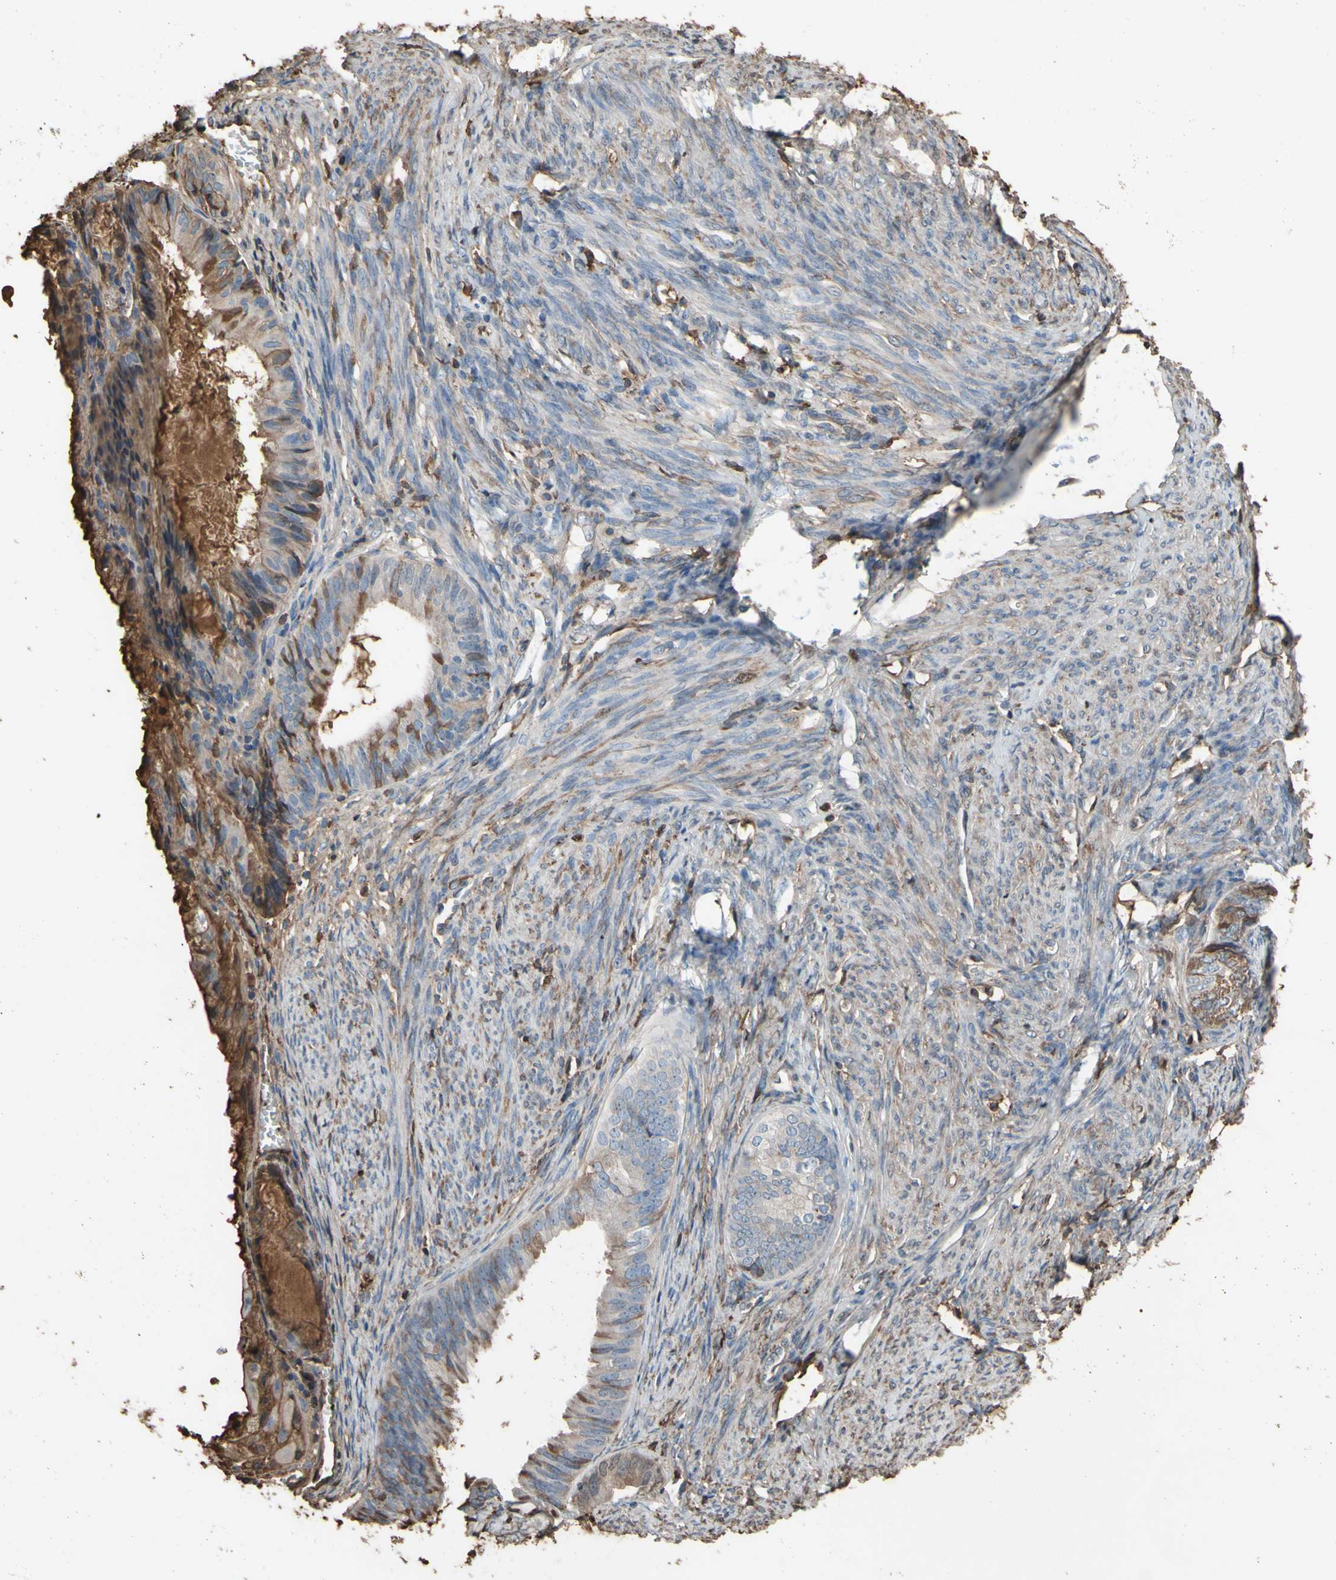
{"staining": {"intensity": "weak", "quantity": "25%-75%", "location": "cytoplasmic/membranous"}, "tissue": "endometrial cancer", "cell_type": "Tumor cells", "image_type": "cancer", "snomed": [{"axis": "morphology", "description": "Adenocarcinoma, NOS"}, {"axis": "topography", "description": "Endometrium"}], "caption": "Protein staining of endometrial cancer tissue reveals weak cytoplasmic/membranous staining in approximately 25%-75% of tumor cells.", "gene": "PTGDS", "patient": {"sex": "female", "age": 86}}